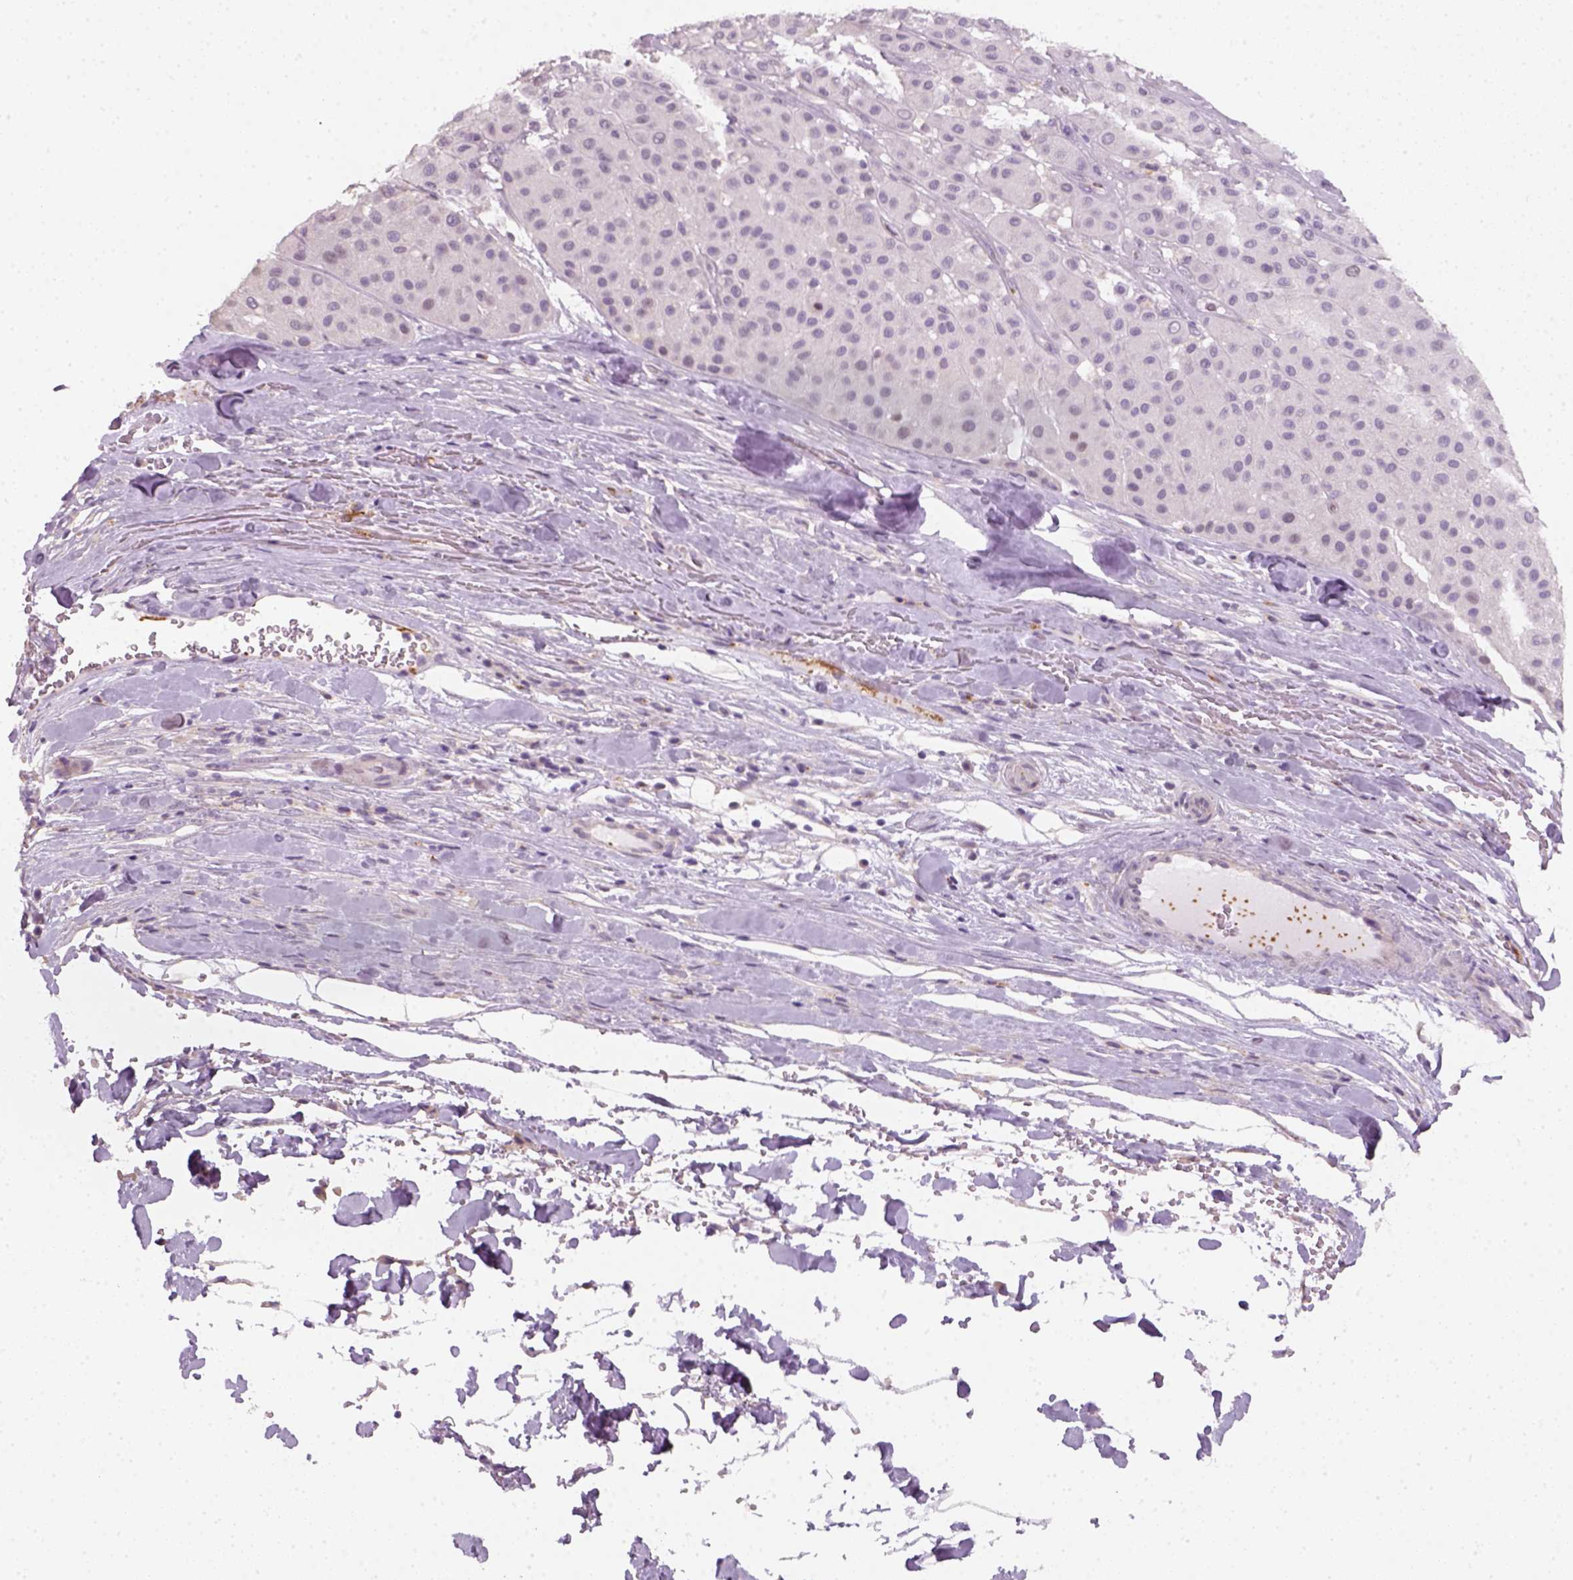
{"staining": {"intensity": "negative", "quantity": "none", "location": "none"}, "tissue": "melanoma", "cell_type": "Tumor cells", "image_type": "cancer", "snomed": [{"axis": "morphology", "description": "Malignant melanoma, Metastatic site"}, {"axis": "topography", "description": "Smooth muscle"}], "caption": "Melanoma stained for a protein using immunohistochemistry (IHC) reveals no positivity tumor cells.", "gene": "FAM163B", "patient": {"sex": "male", "age": 41}}